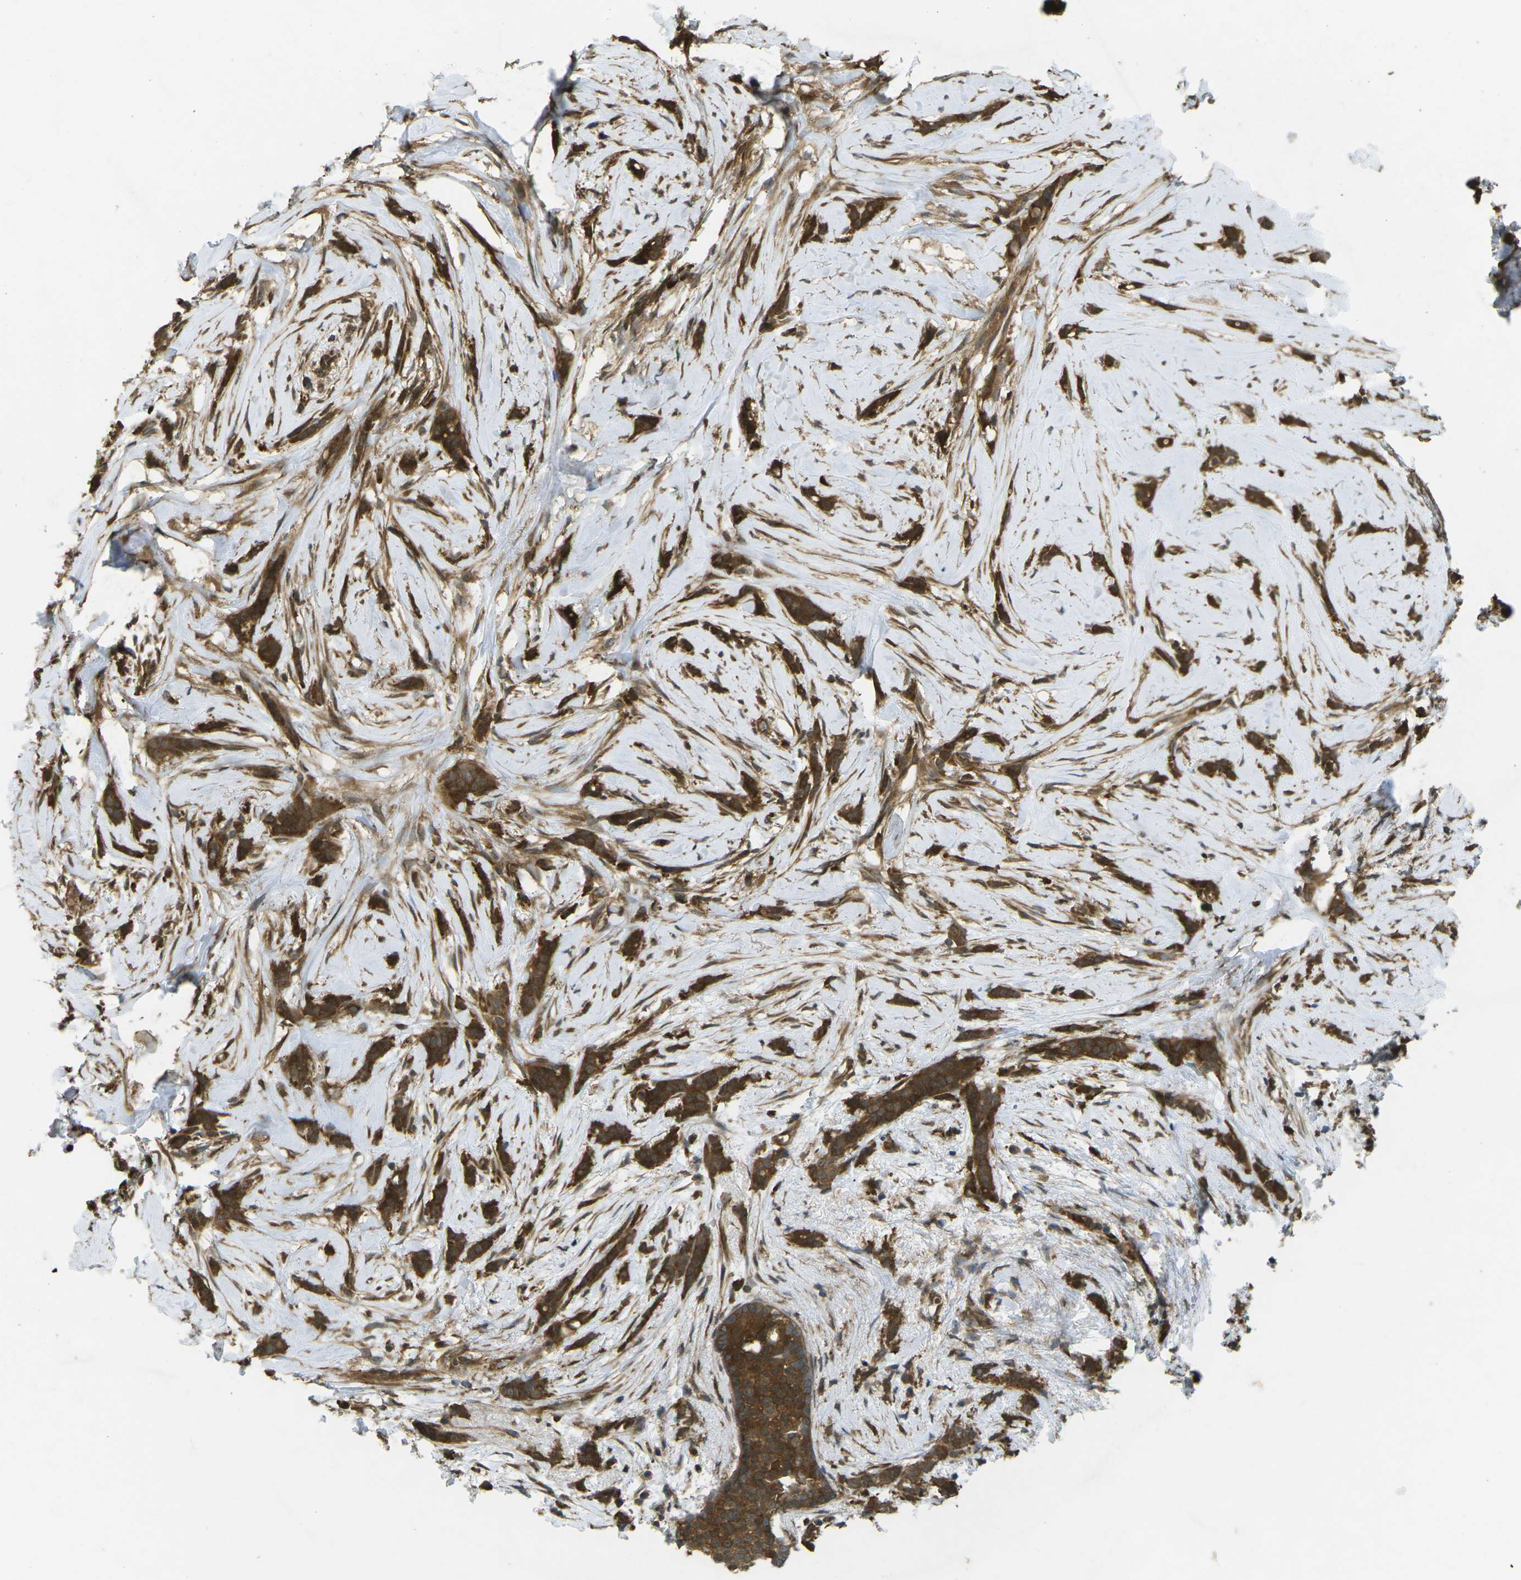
{"staining": {"intensity": "strong", "quantity": ">75%", "location": "cytoplasmic/membranous"}, "tissue": "breast cancer", "cell_type": "Tumor cells", "image_type": "cancer", "snomed": [{"axis": "morphology", "description": "Lobular carcinoma, in situ"}, {"axis": "morphology", "description": "Lobular carcinoma"}, {"axis": "topography", "description": "Breast"}], "caption": "Strong cytoplasmic/membranous positivity is present in approximately >75% of tumor cells in breast cancer. (brown staining indicates protein expression, while blue staining denotes nuclei).", "gene": "CHMP3", "patient": {"sex": "female", "age": 41}}